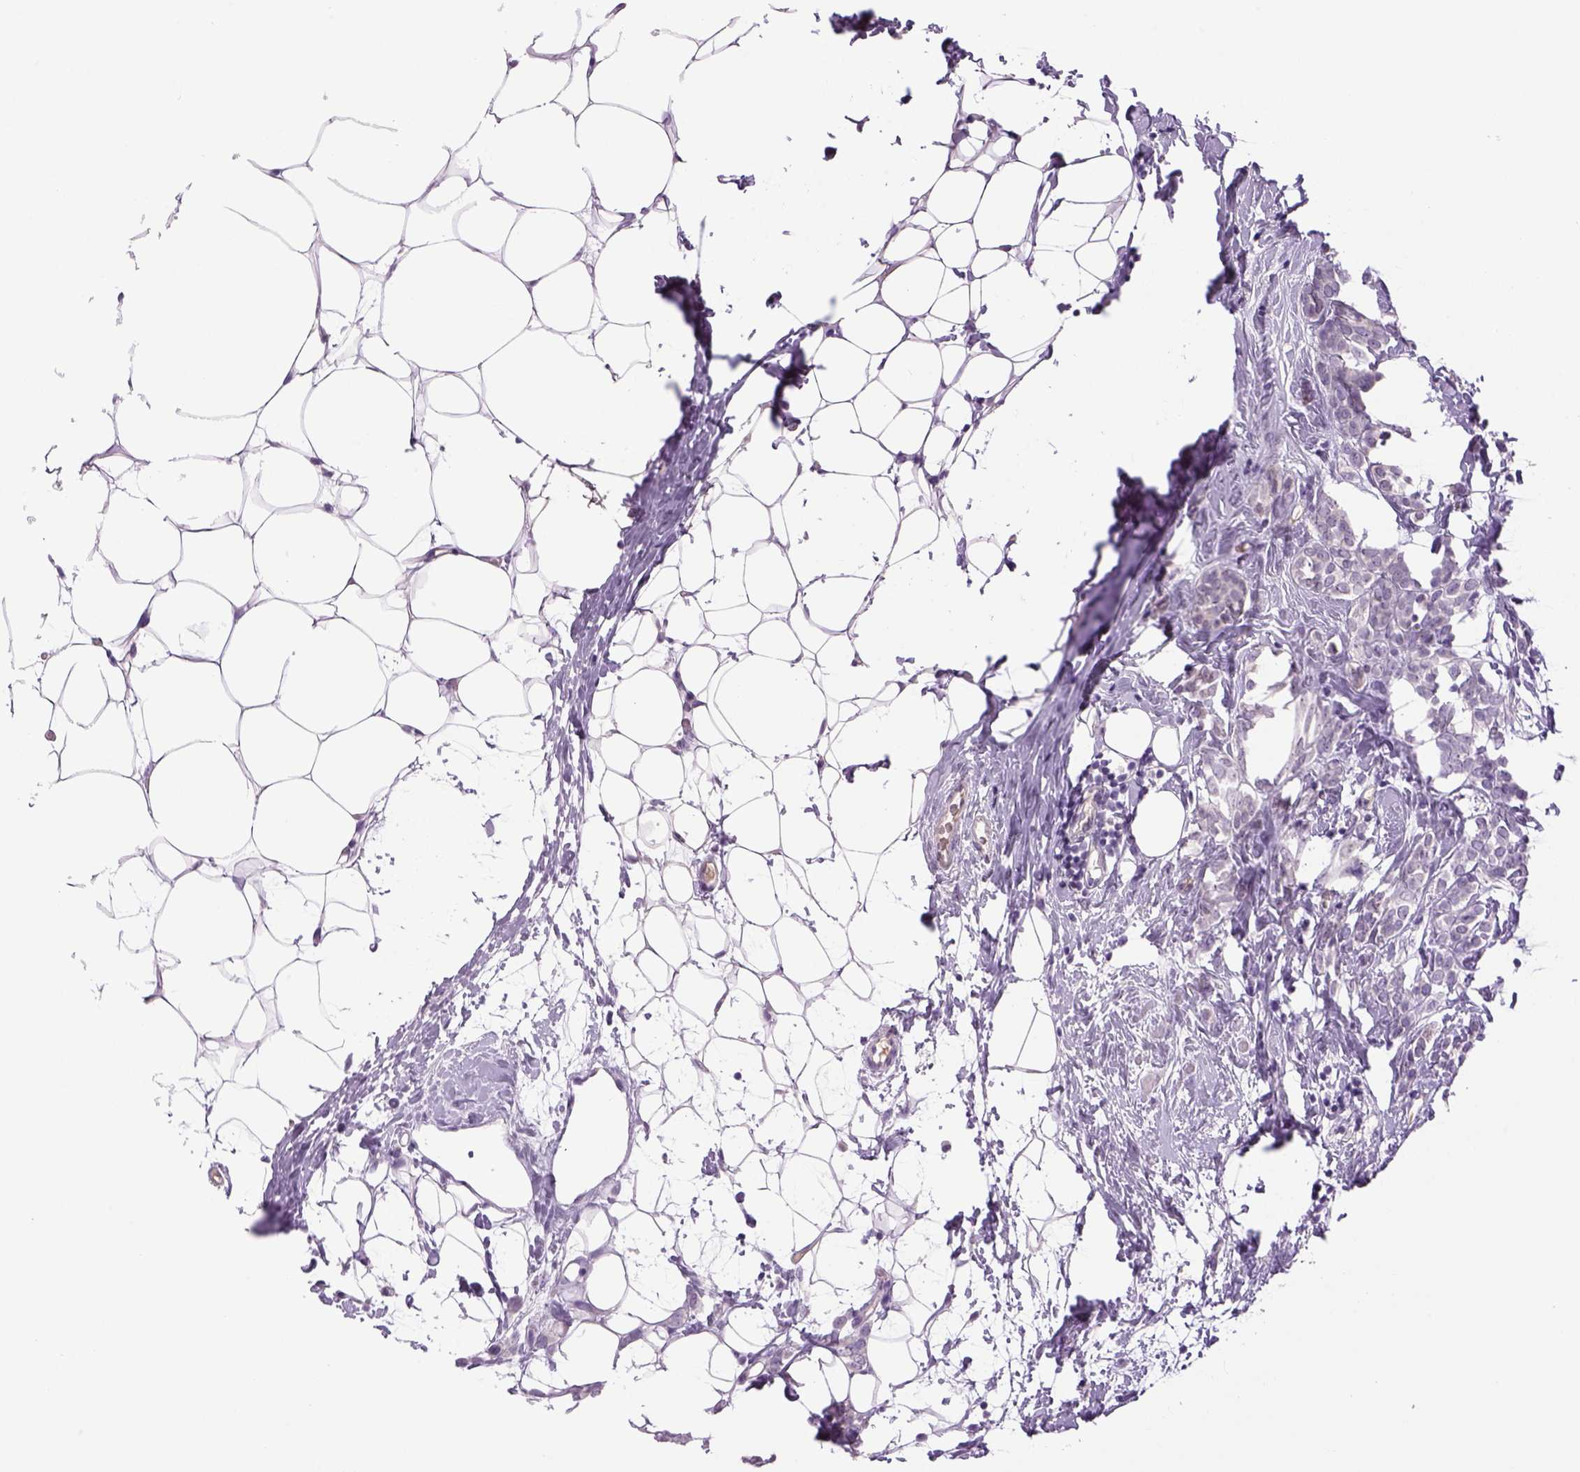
{"staining": {"intensity": "negative", "quantity": "none", "location": "none"}, "tissue": "breast cancer", "cell_type": "Tumor cells", "image_type": "cancer", "snomed": [{"axis": "morphology", "description": "Lobular carcinoma"}, {"axis": "topography", "description": "Breast"}], "caption": "This micrograph is of lobular carcinoma (breast) stained with immunohistochemistry to label a protein in brown with the nuclei are counter-stained blue. There is no positivity in tumor cells. (DAB immunohistochemistry with hematoxylin counter stain).", "gene": "DBH", "patient": {"sex": "female", "age": 49}}